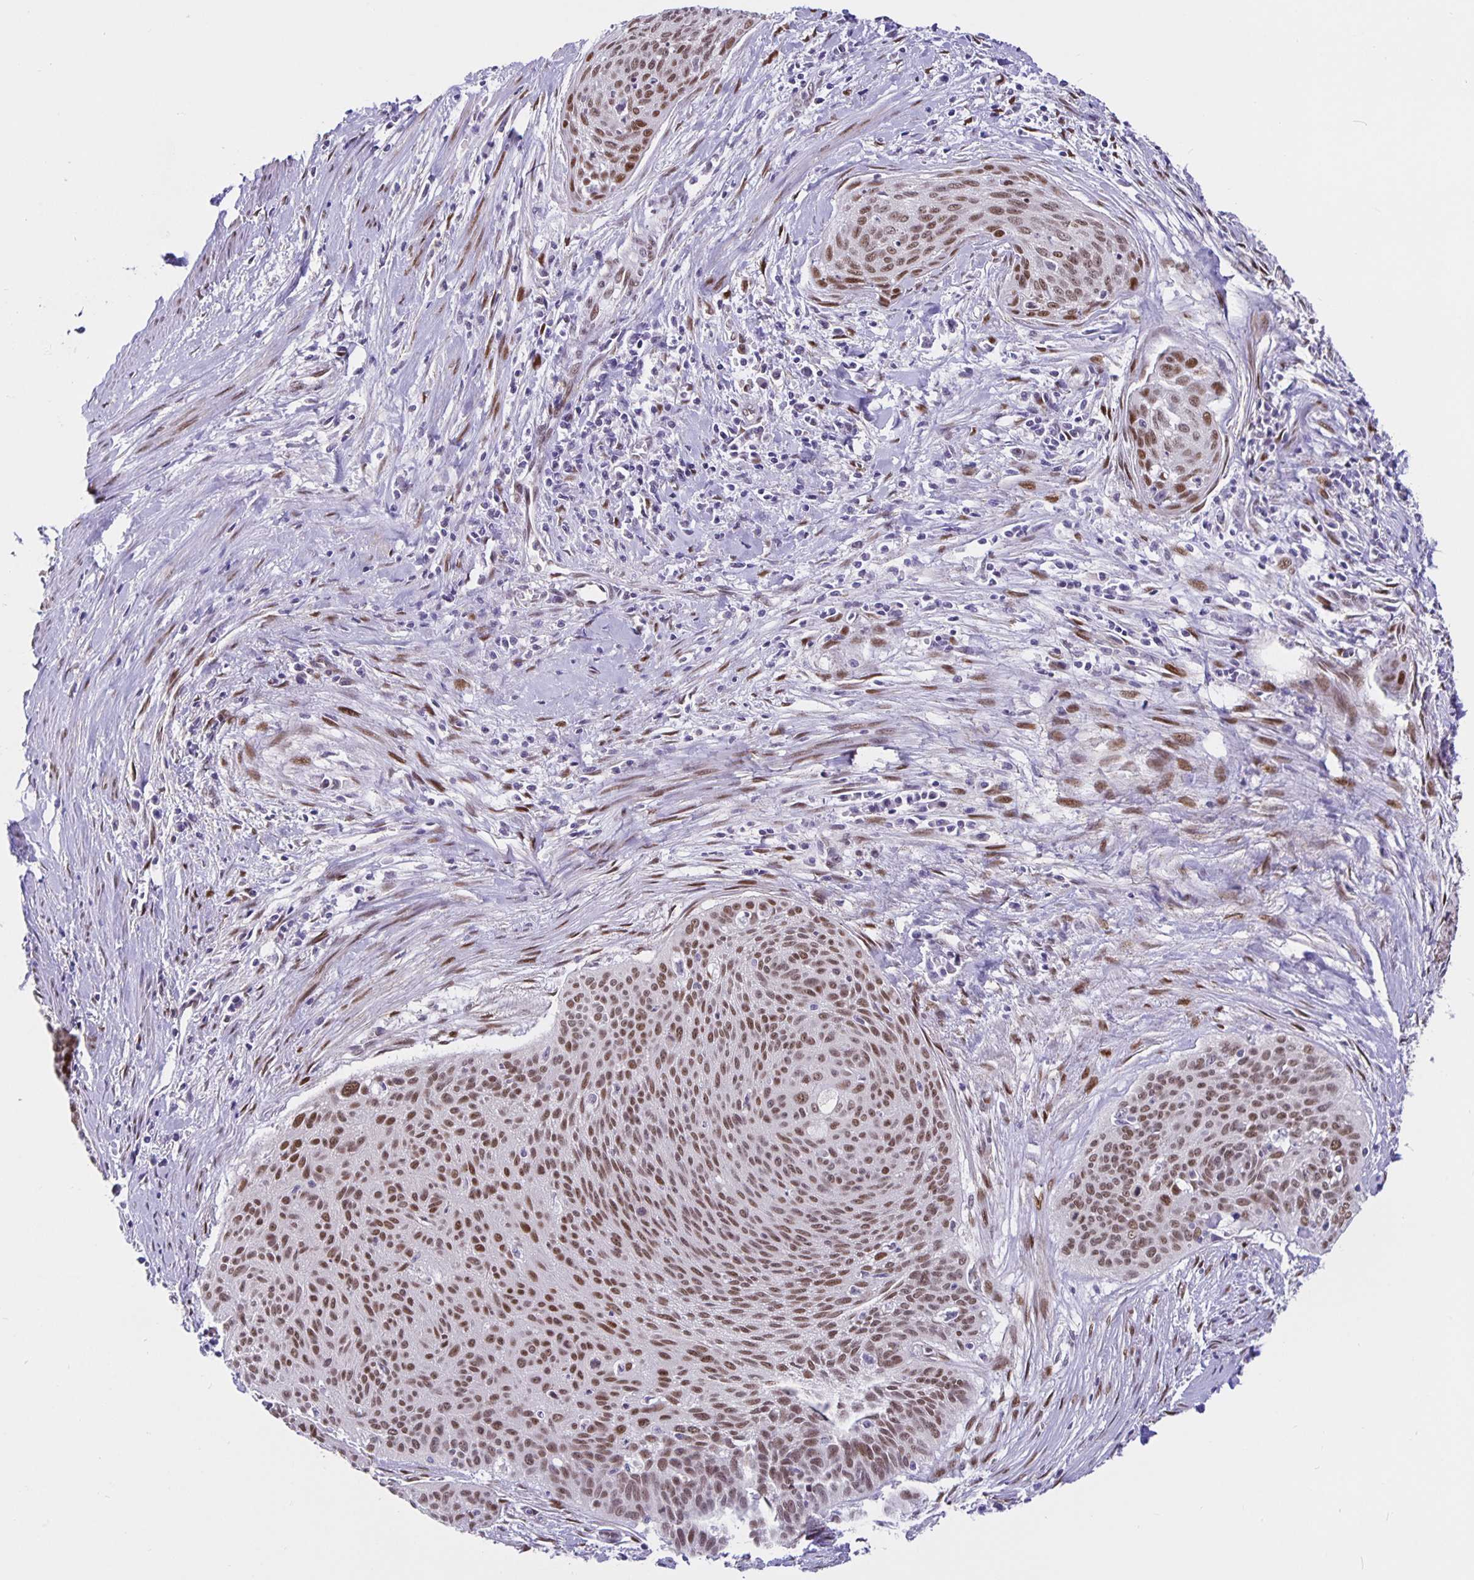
{"staining": {"intensity": "moderate", "quantity": ">75%", "location": "nuclear"}, "tissue": "cervical cancer", "cell_type": "Tumor cells", "image_type": "cancer", "snomed": [{"axis": "morphology", "description": "Squamous cell carcinoma, NOS"}, {"axis": "topography", "description": "Cervix"}], "caption": "Human cervical squamous cell carcinoma stained with a protein marker exhibits moderate staining in tumor cells.", "gene": "FOSL2", "patient": {"sex": "female", "age": 55}}